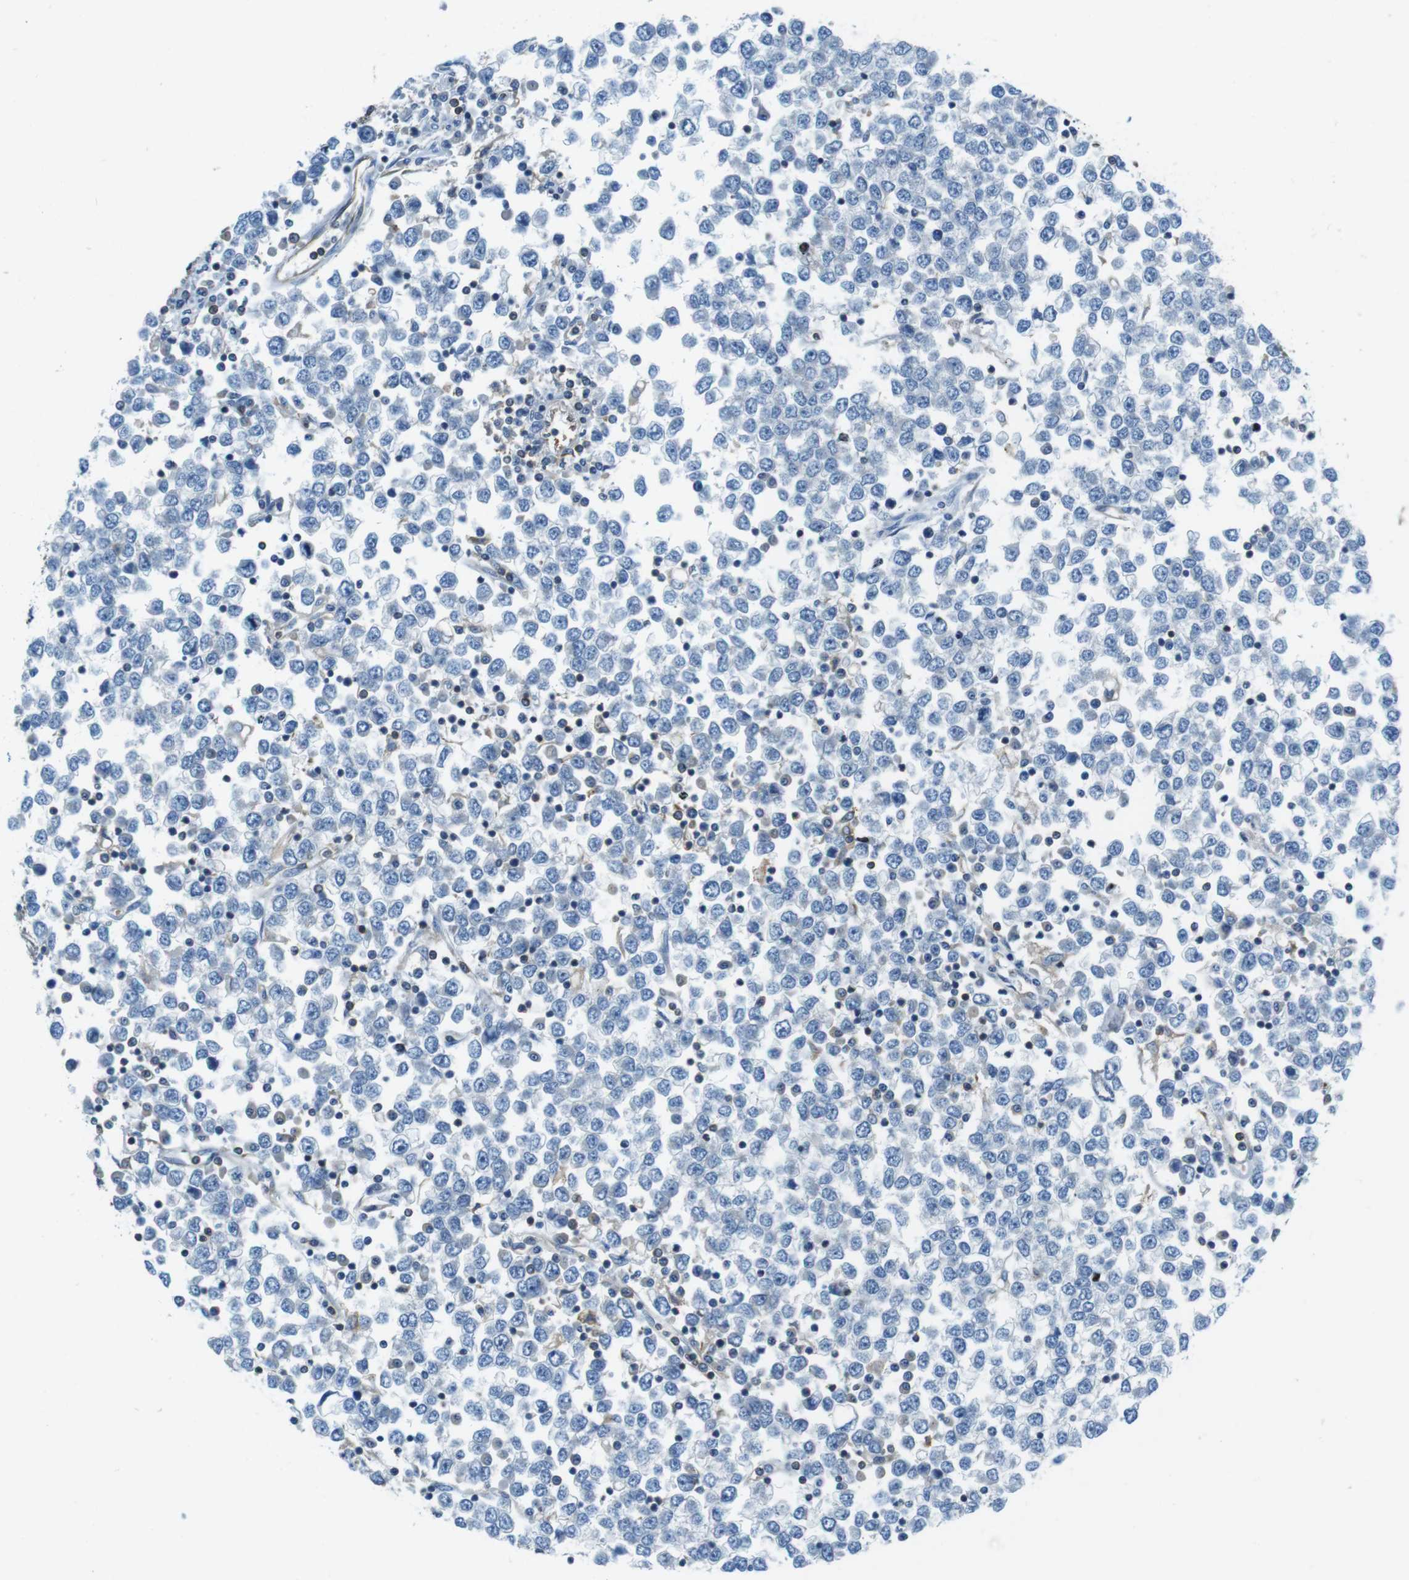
{"staining": {"intensity": "negative", "quantity": "none", "location": "none"}, "tissue": "testis cancer", "cell_type": "Tumor cells", "image_type": "cancer", "snomed": [{"axis": "morphology", "description": "Seminoma, NOS"}, {"axis": "topography", "description": "Testis"}], "caption": "A histopathology image of human testis cancer is negative for staining in tumor cells. The staining is performed using DAB brown chromogen with nuclei counter-stained in using hematoxylin.", "gene": "TES", "patient": {"sex": "male", "age": 65}}